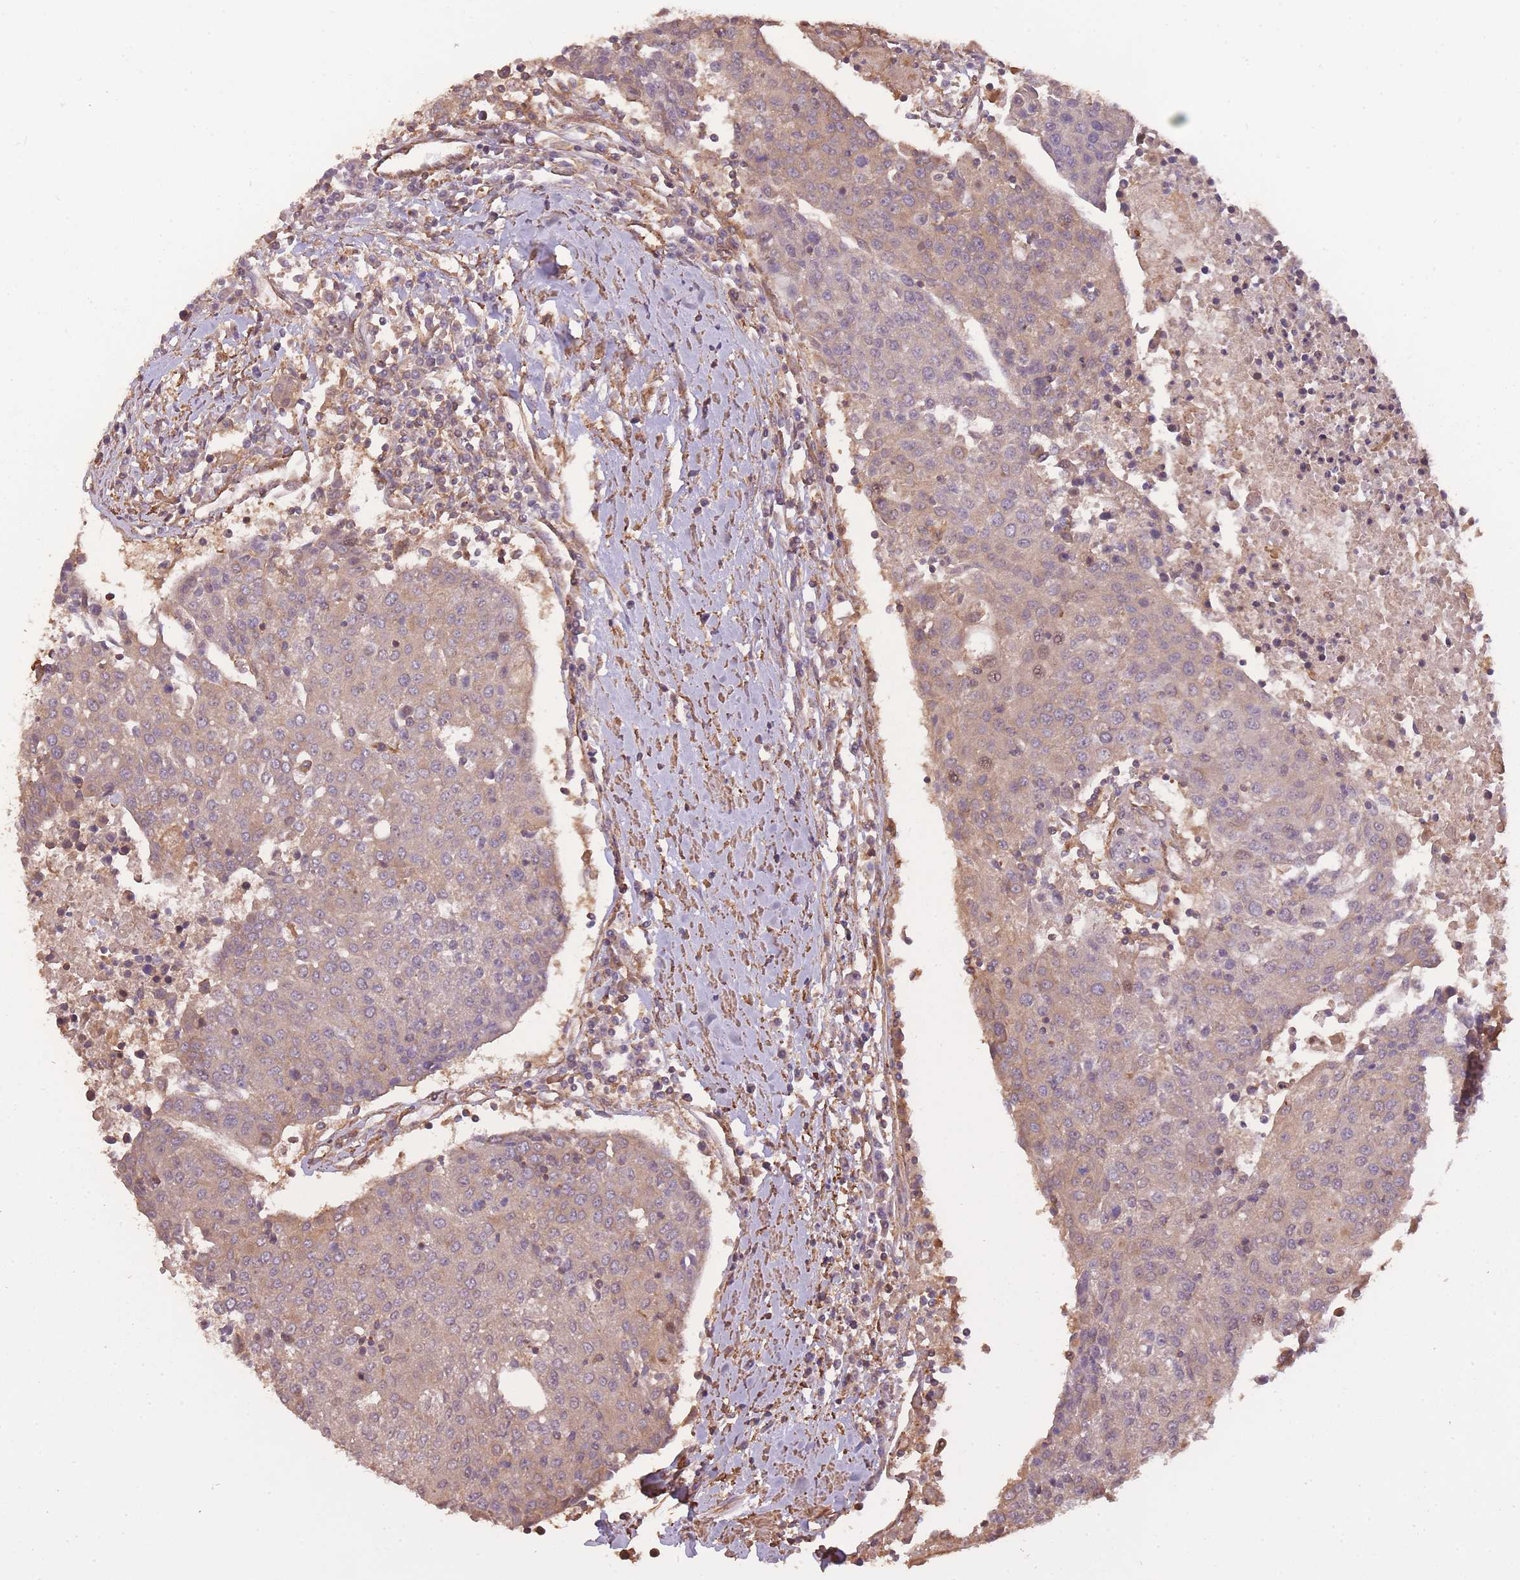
{"staining": {"intensity": "weak", "quantity": "25%-75%", "location": "cytoplasmic/membranous,nuclear"}, "tissue": "urothelial cancer", "cell_type": "Tumor cells", "image_type": "cancer", "snomed": [{"axis": "morphology", "description": "Urothelial carcinoma, High grade"}, {"axis": "topography", "description": "Urinary bladder"}], "caption": "A low amount of weak cytoplasmic/membranous and nuclear staining is appreciated in about 25%-75% of tumor cells in high-grade urothelial carcinoma tissue. Immunohistochemistry (ihc) stains the protein of interest in brown and the nuclei are stained blue.", "gene": "ARMH3", "patient": {"sex": "female", "age": 85}}